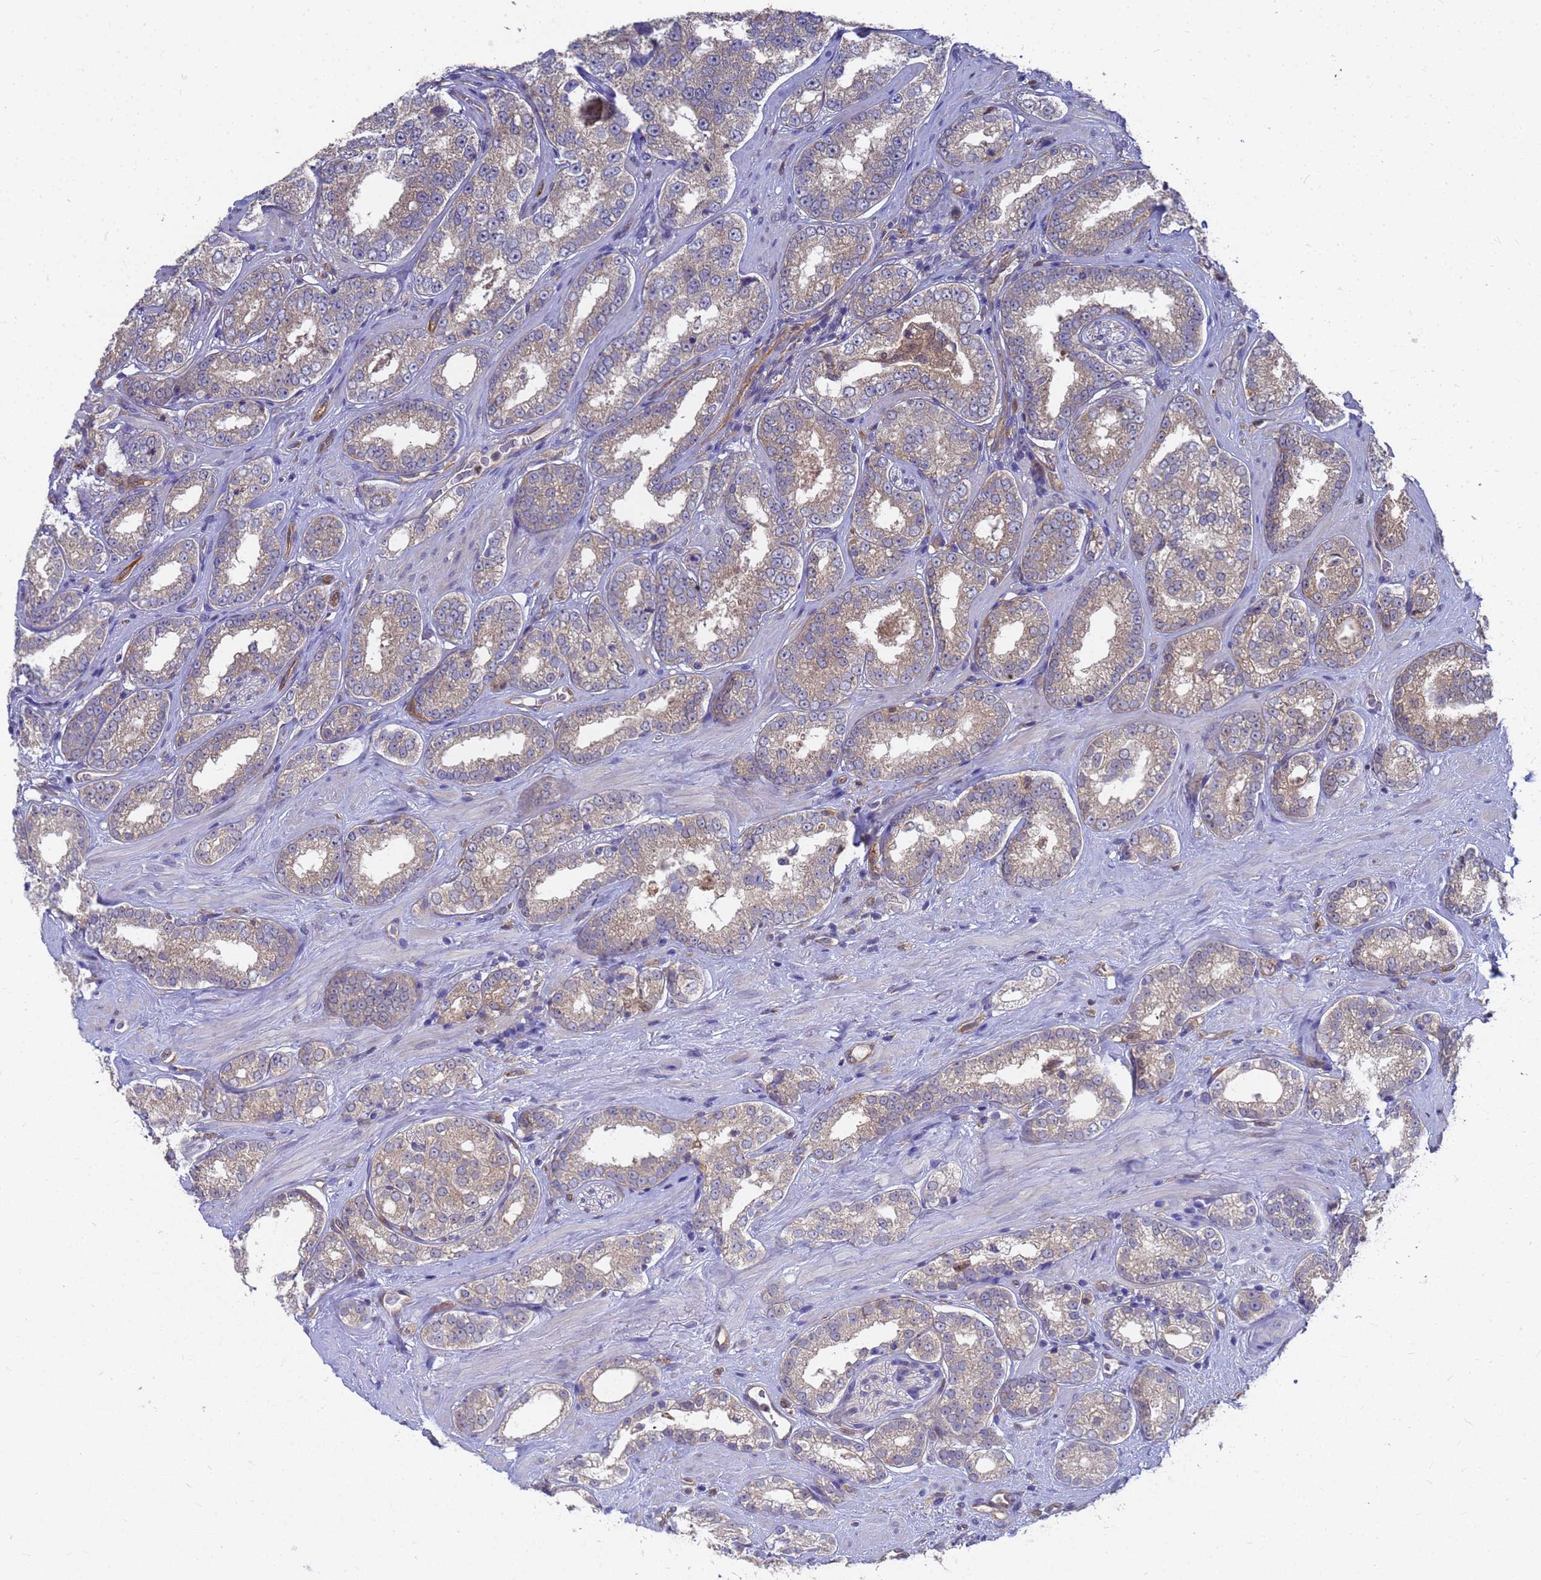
{"staining": {"intensity": "weak", "quantity": "<25%", "location": "cytoplasmic/membranous"}, "tissue": "prostate cancer", "cell_type": "Tumor cells", "image_type": "cancer", "snomed": [{"axis": "morphology", "description": "Normal tissue, NOS"}, {"axis": "morphology", "description": "Adenocarcinoma, High grade"}, {"axis": "topography", "description": "Prostate"}], "caption": "Image shows no significant protein staining in tumor cells of prostate cancer.", "gene": "SLC35E2B", "patient": {"sex": "male", "age": 83}}